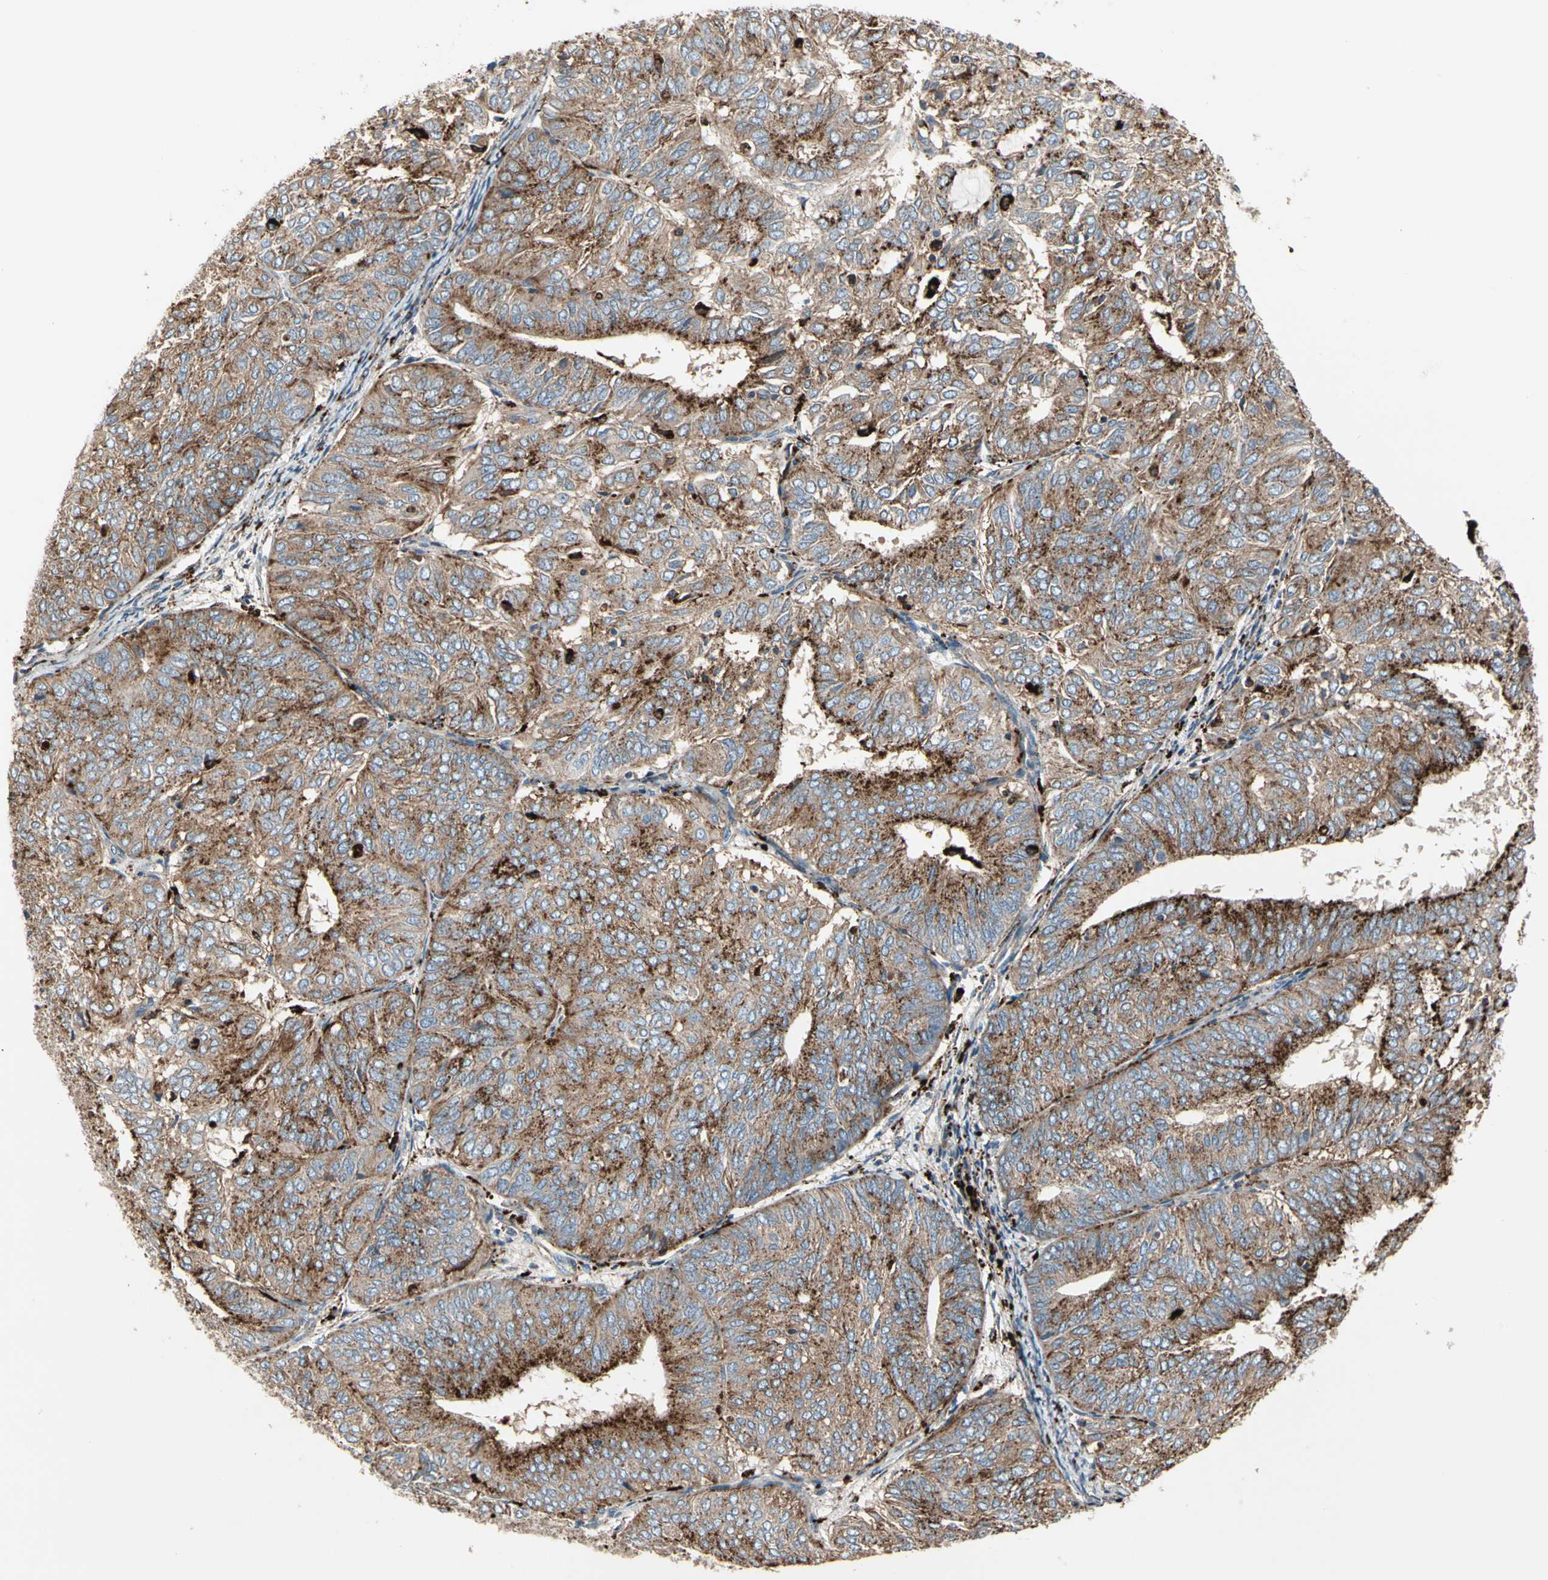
{"staining": {"intensity": "strong", "quantity": ">75%", "location": "cytoplasmic/membranous"}, "tissue": "endometrial cancer", "cell_type": "Tumor cells", "image_type": "cancer", "snomed": [{"axis": "morphology", "description": "Adenocarcinoma, NOS"}, {"axis": "topography", "description": "Uterus"}], "caption": "There is high levels of strong cytoplasmic/membranous expression in tumor cells of endometrial adenocarcinoma, as demonstrated by immunohistochemical staining (brown color).", "gene": "GM2A", "patient": {"sex": "female", "age": 60}}